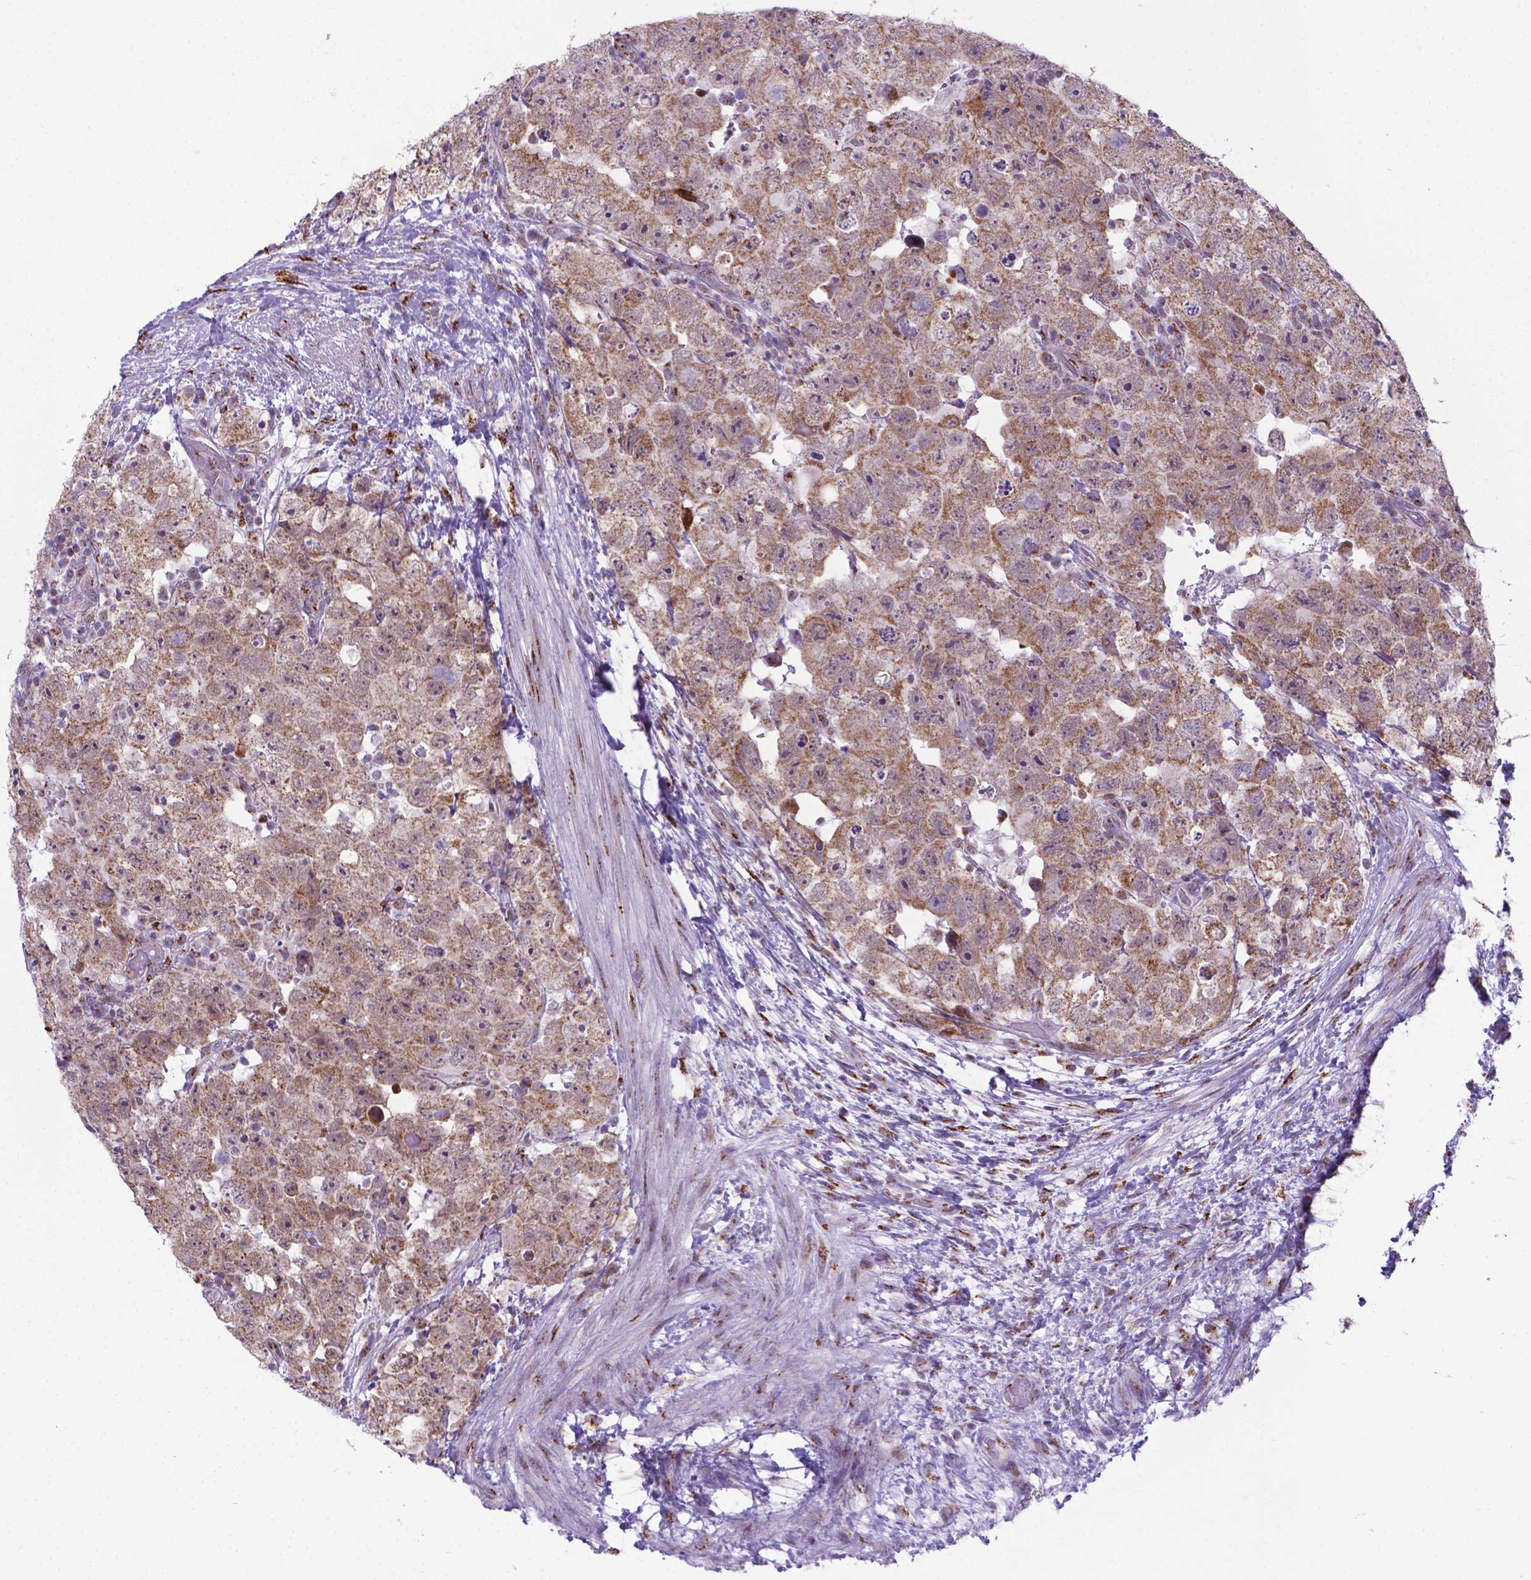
{"staining": {"intensity": "moderate", "quantity": ">75%", "location": "cytoplasmic/membranous"}, "tissue": "testis cancer", "cell_type": "Tumor cells", "image_type": "cancer", "snomed": [{"axis": "morphology", "description": "Carcinoma, Embryonal, NOS"}, {"axis": "topography", "description": "Testis"}], "caption": "A medium amount of moderate cytoplasmic/membranous staining is present in approximately >75% of tumor cells in testis cancer tissue. The staining was performed using DAB, with brown indicating positive protein expression. Nuclei are stained blue with hematoxylin.", "gene": "MRPL10", "patient": {"sex": "male", "age": 24}}